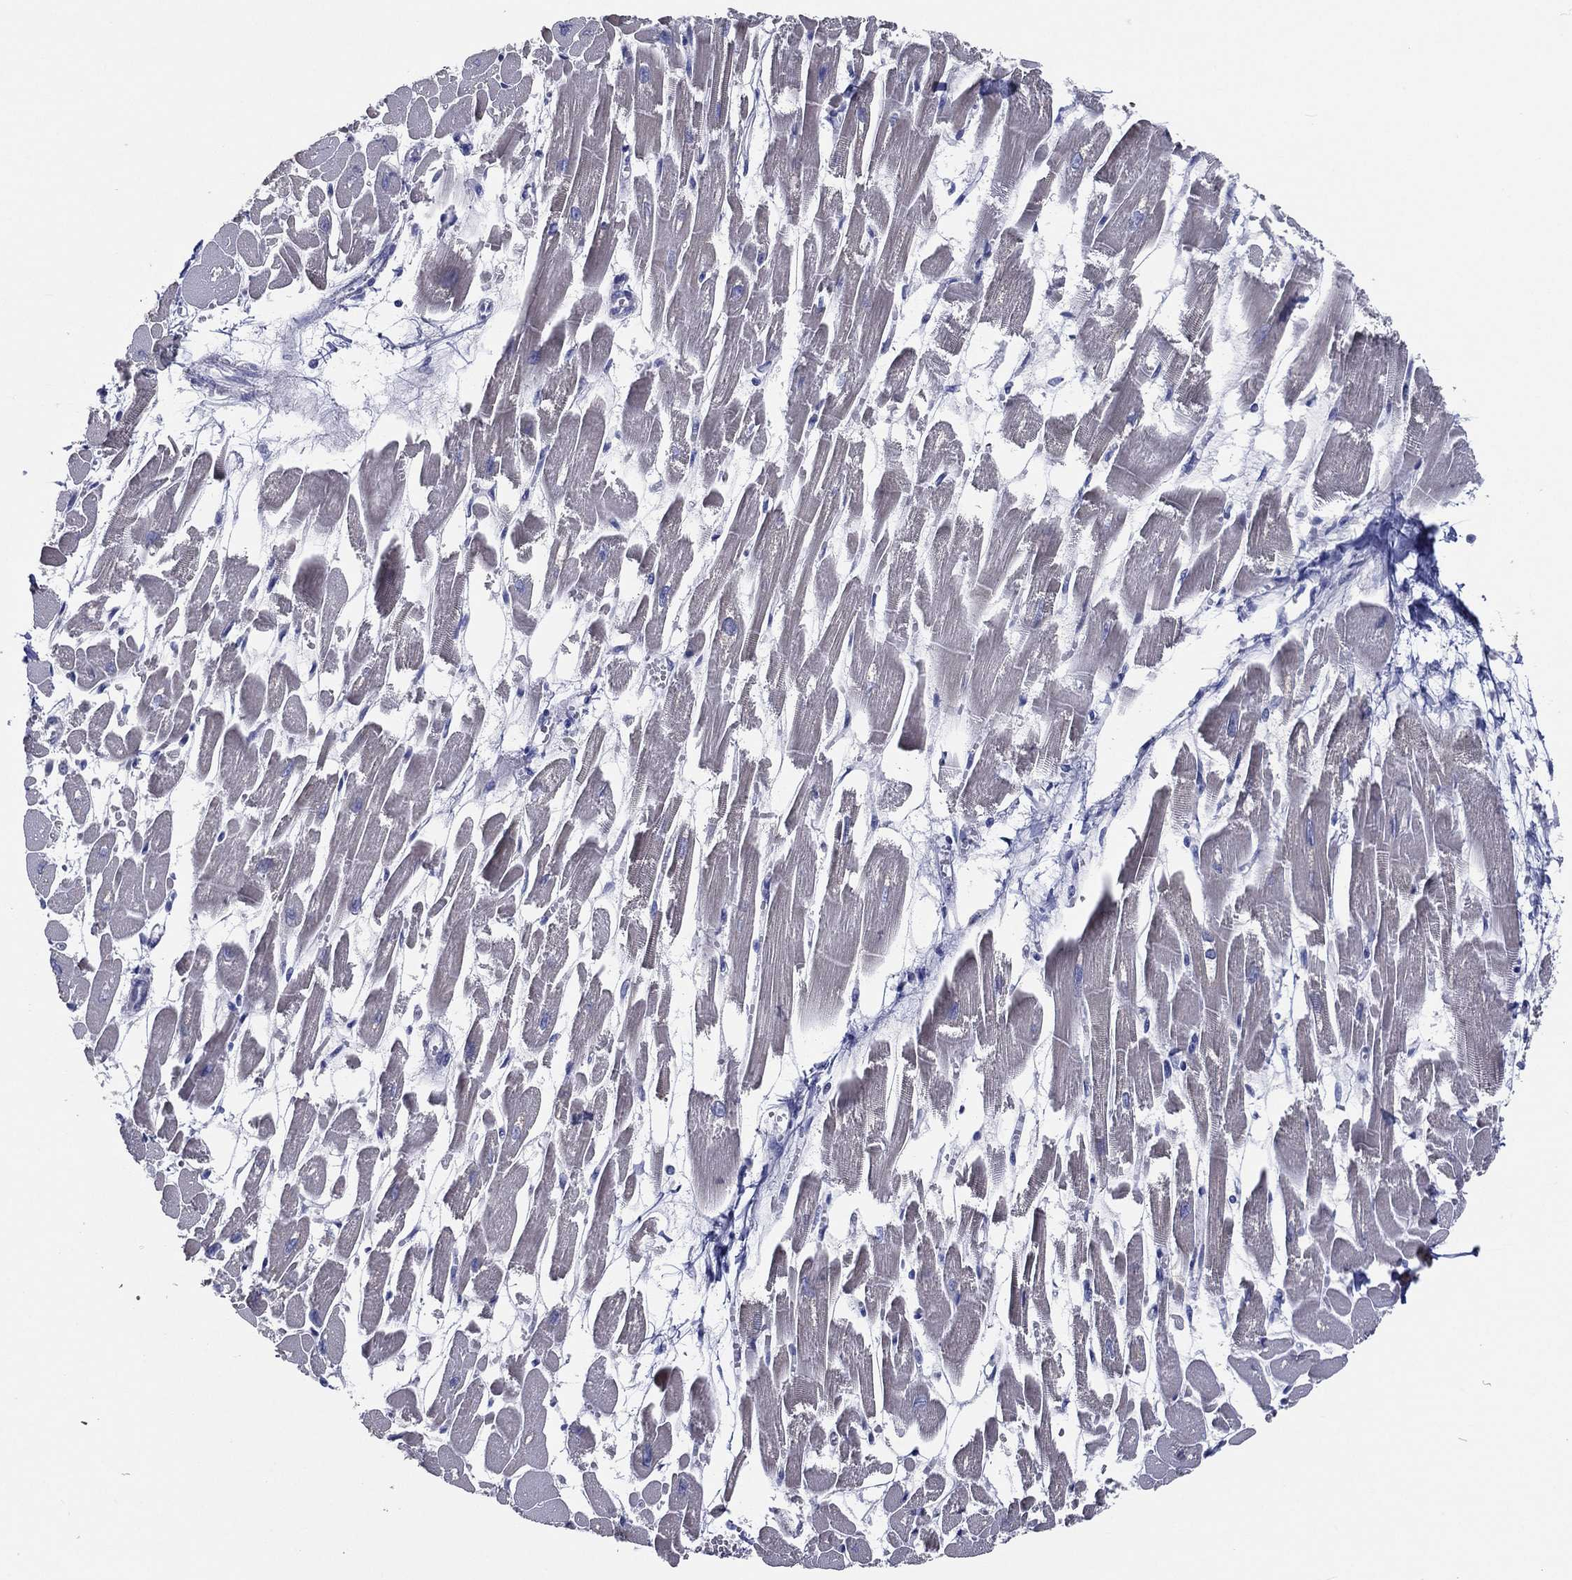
{"staining": {"intensity": "negative", "quantity": "none", "location": "none"}, "tissue": "heart muscle", "cell_type": "Cardiomyocytes", "image_type": "normal", "snomed": [{"axis": "morphology", "description": "Normal tissue, NOS"}, {"axis": "topography", "description": "Heart"}], "caption": "Image shows no protein positivity in cardiomyocytes of normal heart muscle.", "gene": "SLC13A4", "patient": {"sex": "female", "age": 52}}